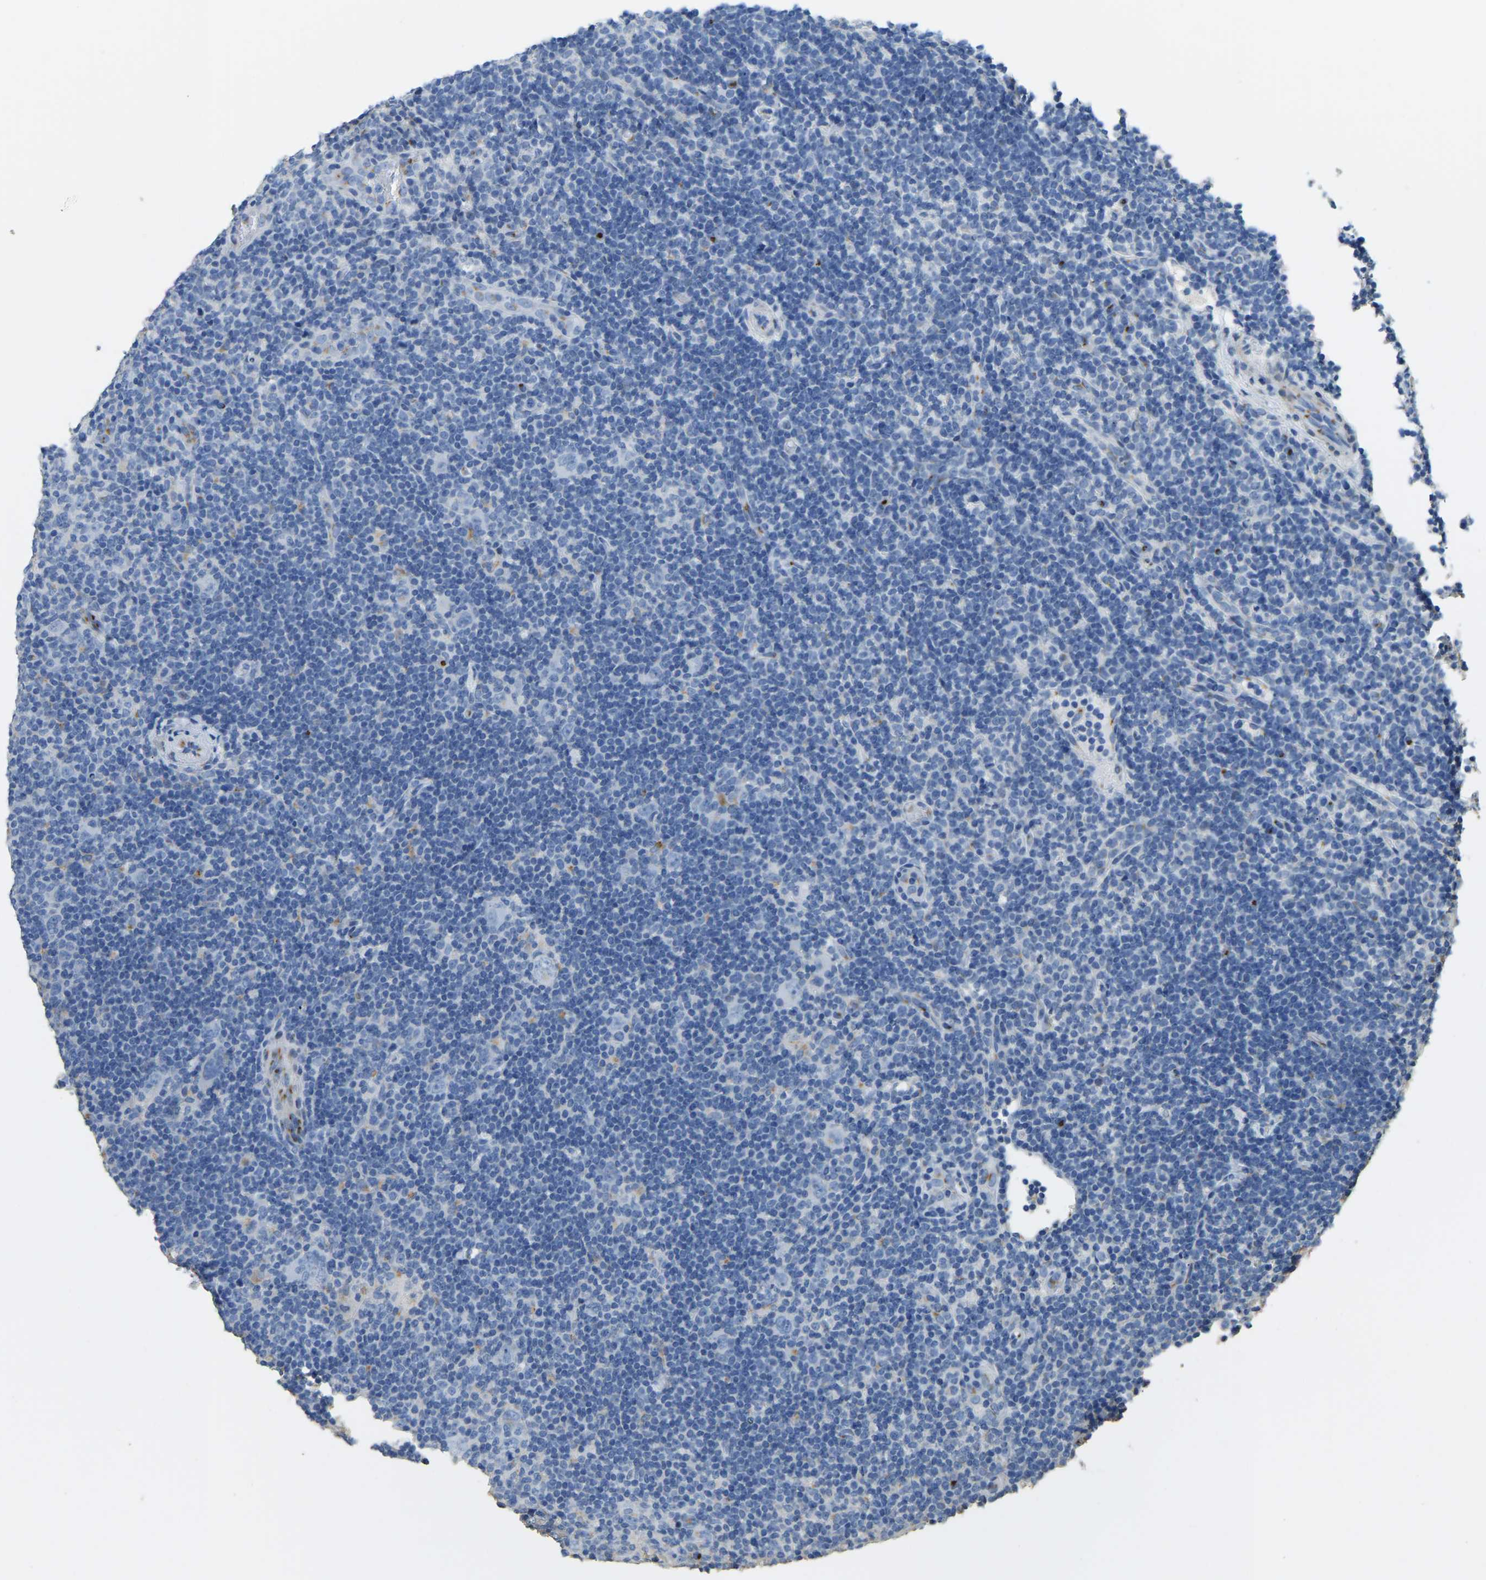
{"staining": {"intensity": "negative", "quantity": "none", "location": "none"}, "tissue": "lymphoma", "cell_type": "Tumor cells", "image_type": "cancer", "snomed": [{"axis": "morphology", "description": "Hodgkin's disease, NOS"}, {"axis": "topography", "description": "Lymph node"}], "caption": "Tumor cells are negative for protein expression in human Hodgkin's disease.", "gene": "FAM174A", "patient": {"sex": "female", "age": 57}}